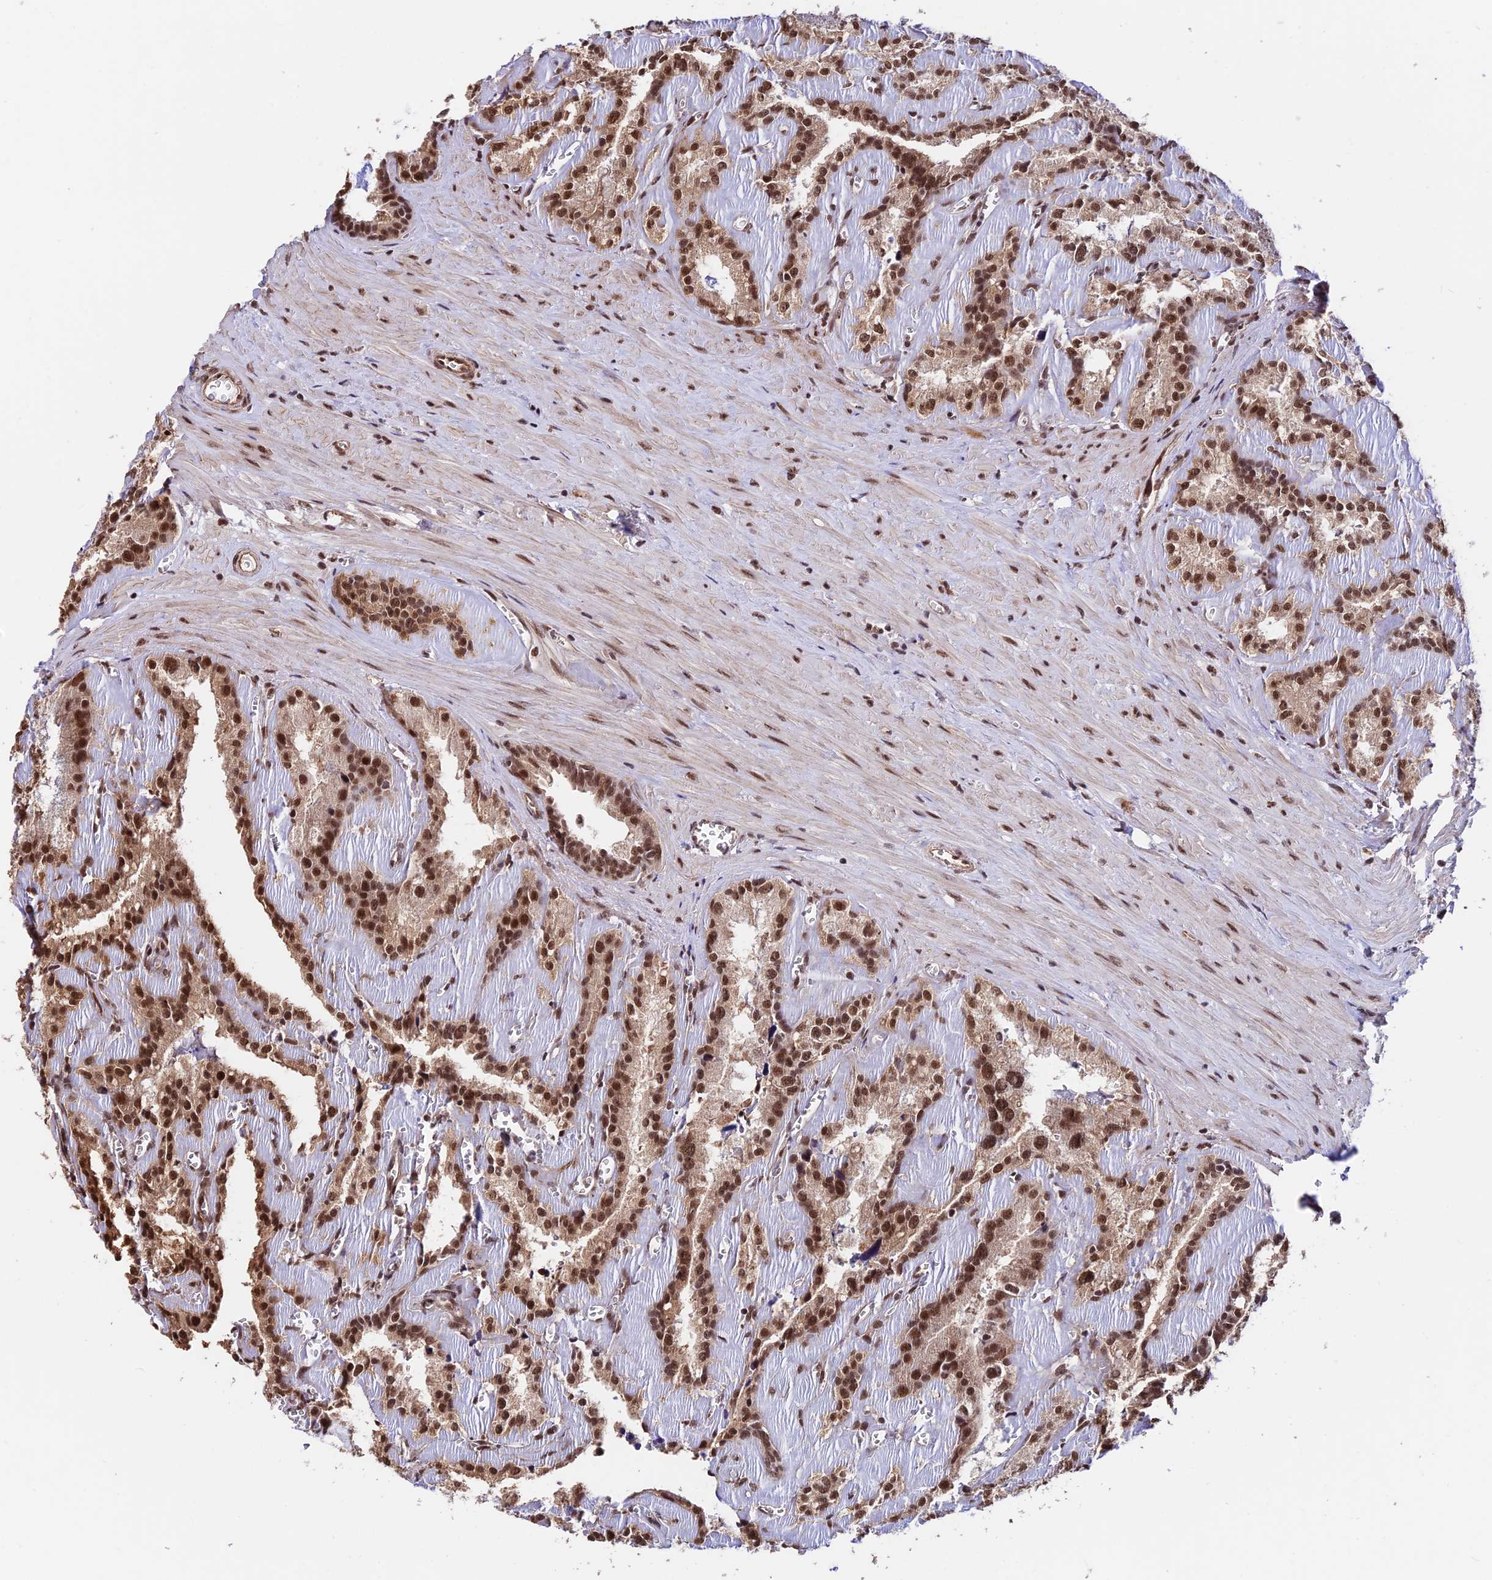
{"staining": {"intensity": "strong", "quantity": ">75%", "location": "cytoplasmic/membranous,nuclear"}, "tissue": "seminal vesicle", "cell_type": "Glandular cells", "image_type": "normal", "snomed": [{"axis": "morphology", "description": "Normal tissue, NOS"}, {"axis": "topography", "description": "Prostate"}, {"axis": "topography", "description": "Seminal veicle"}], "caption": "Immunohistochemical staining of unremarkable human seminal vesicle displays high levels of strong cytoplasmic/membranous,nuclear staining in about >75% of glandular cells. (Stains: DAB (3,3'-diaminobenzidine) in brown, nuclei in blue, Microscopy: brightfield microscopy at high magnification).", "gene": "RBM42", "patient": {"sex": "male", "age": 59}}